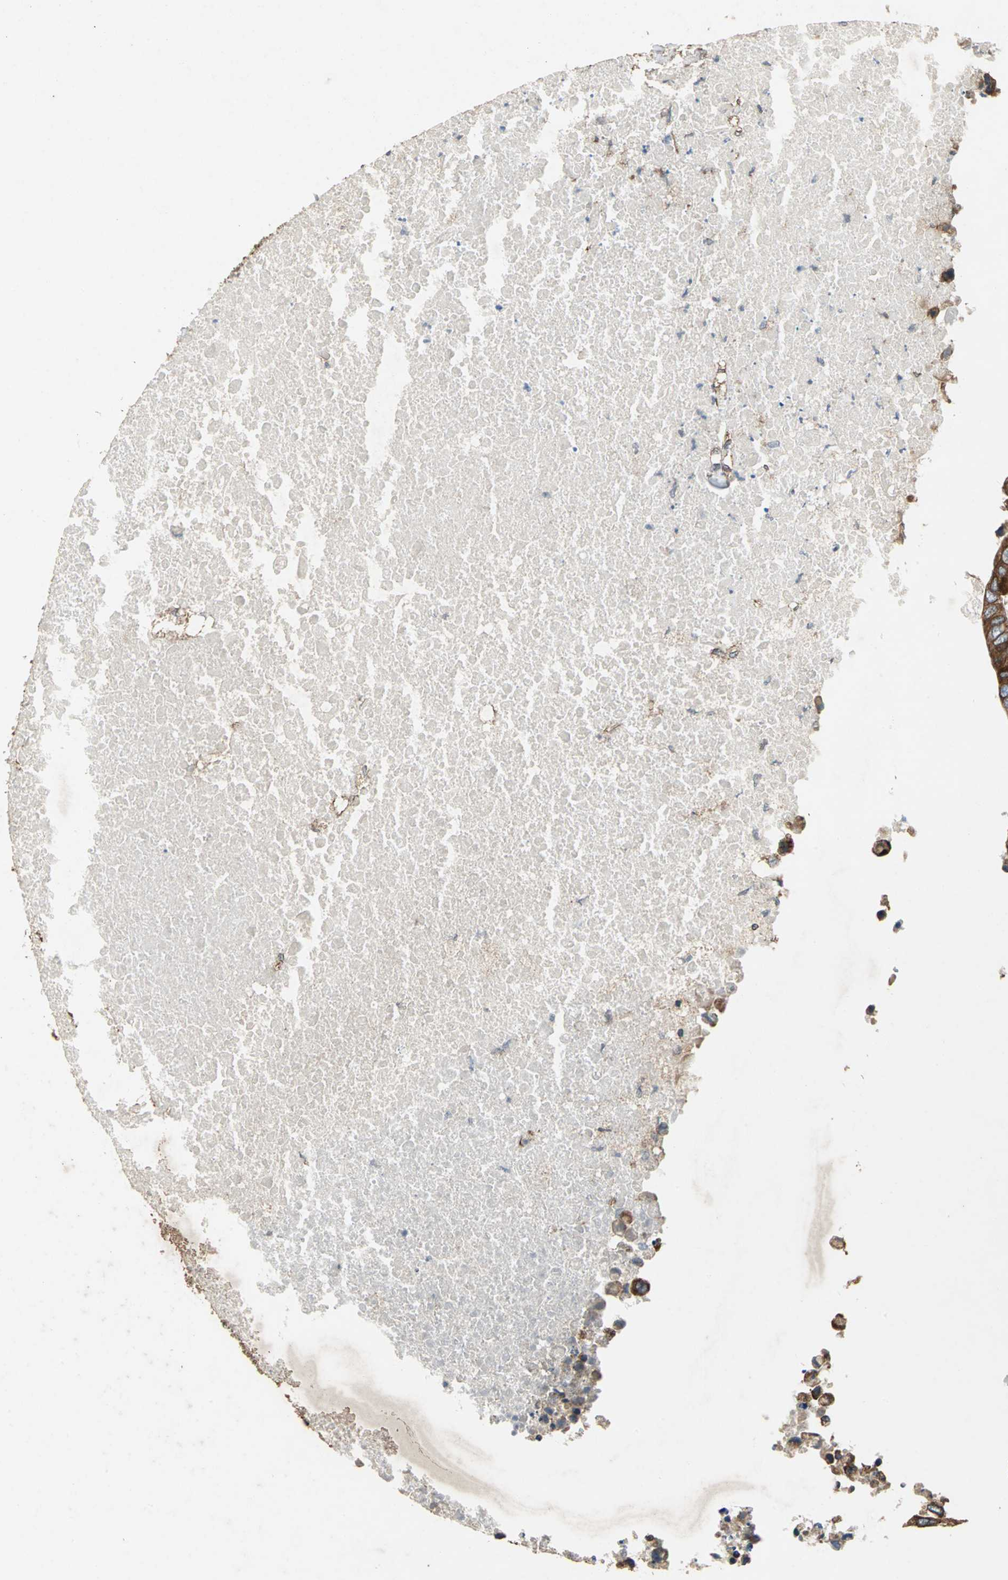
{"staining": {"intensity": "strong", "quantity": ">75%", "location": "cytoplasmic/membranous"}, "tissue": "colorectal cancer", "cell_type": "Tumor cells", "image_type": "cancer", "snomed": [{"axis": "morphology", "description": "Adenocarcinoma, NOS"}, {"axis": "topography", "description": "Colon"}], "caption": "Immunohistochemistry (IHC) micrograph of colorectal cancer stained for a protein (brown), which demonstrates high levels of strong cytoplasmic/membranous expression in about >75% of tumor cells.", "gene": "SYVN1", "patient": {"sex": "male", "age": 71}}